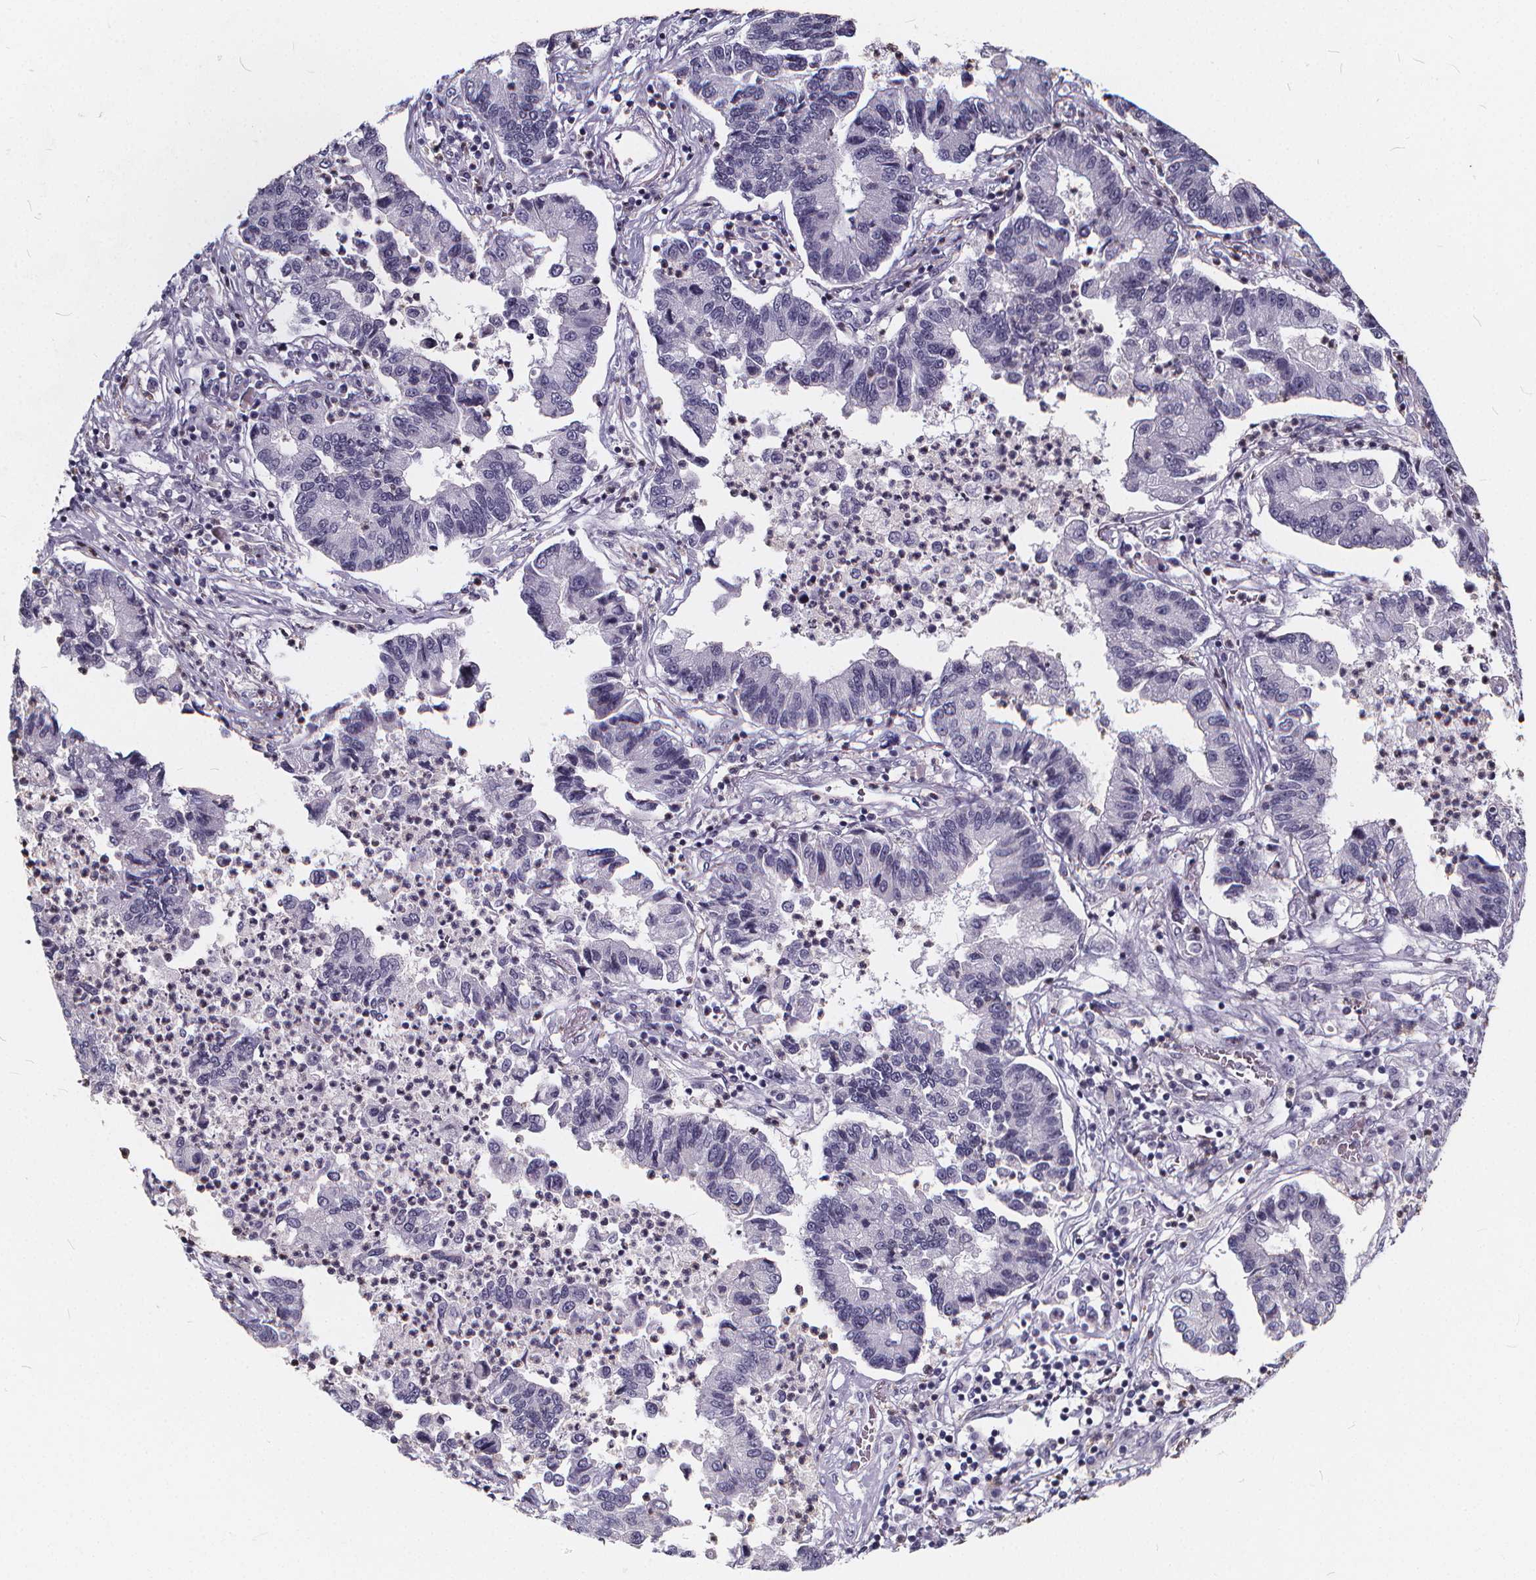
{"staining": {"intensity": "negative", "quantity": "none", "location": "none"}, "tissue": "lung cancer", "cell_type": "Tumor cells", "image_type": "cancer", "snomed": [{"axis": "morphology", "description": "Adenocarcinoma, NOS"}, {"axis": "topography", "description": "Lung"}], "caption": "IHC of adenocarcinoma (lung) displays no expression in tumor cells. The staining was performed using DAB (3,3'-diaminobenzidine) to visualize the protein expression in brown, while the nuclei were stained in blue with hematoxylin (Magnification: 20x).", "gene": "SPEF2", "patient": {"sex": "female", "age": 57}}